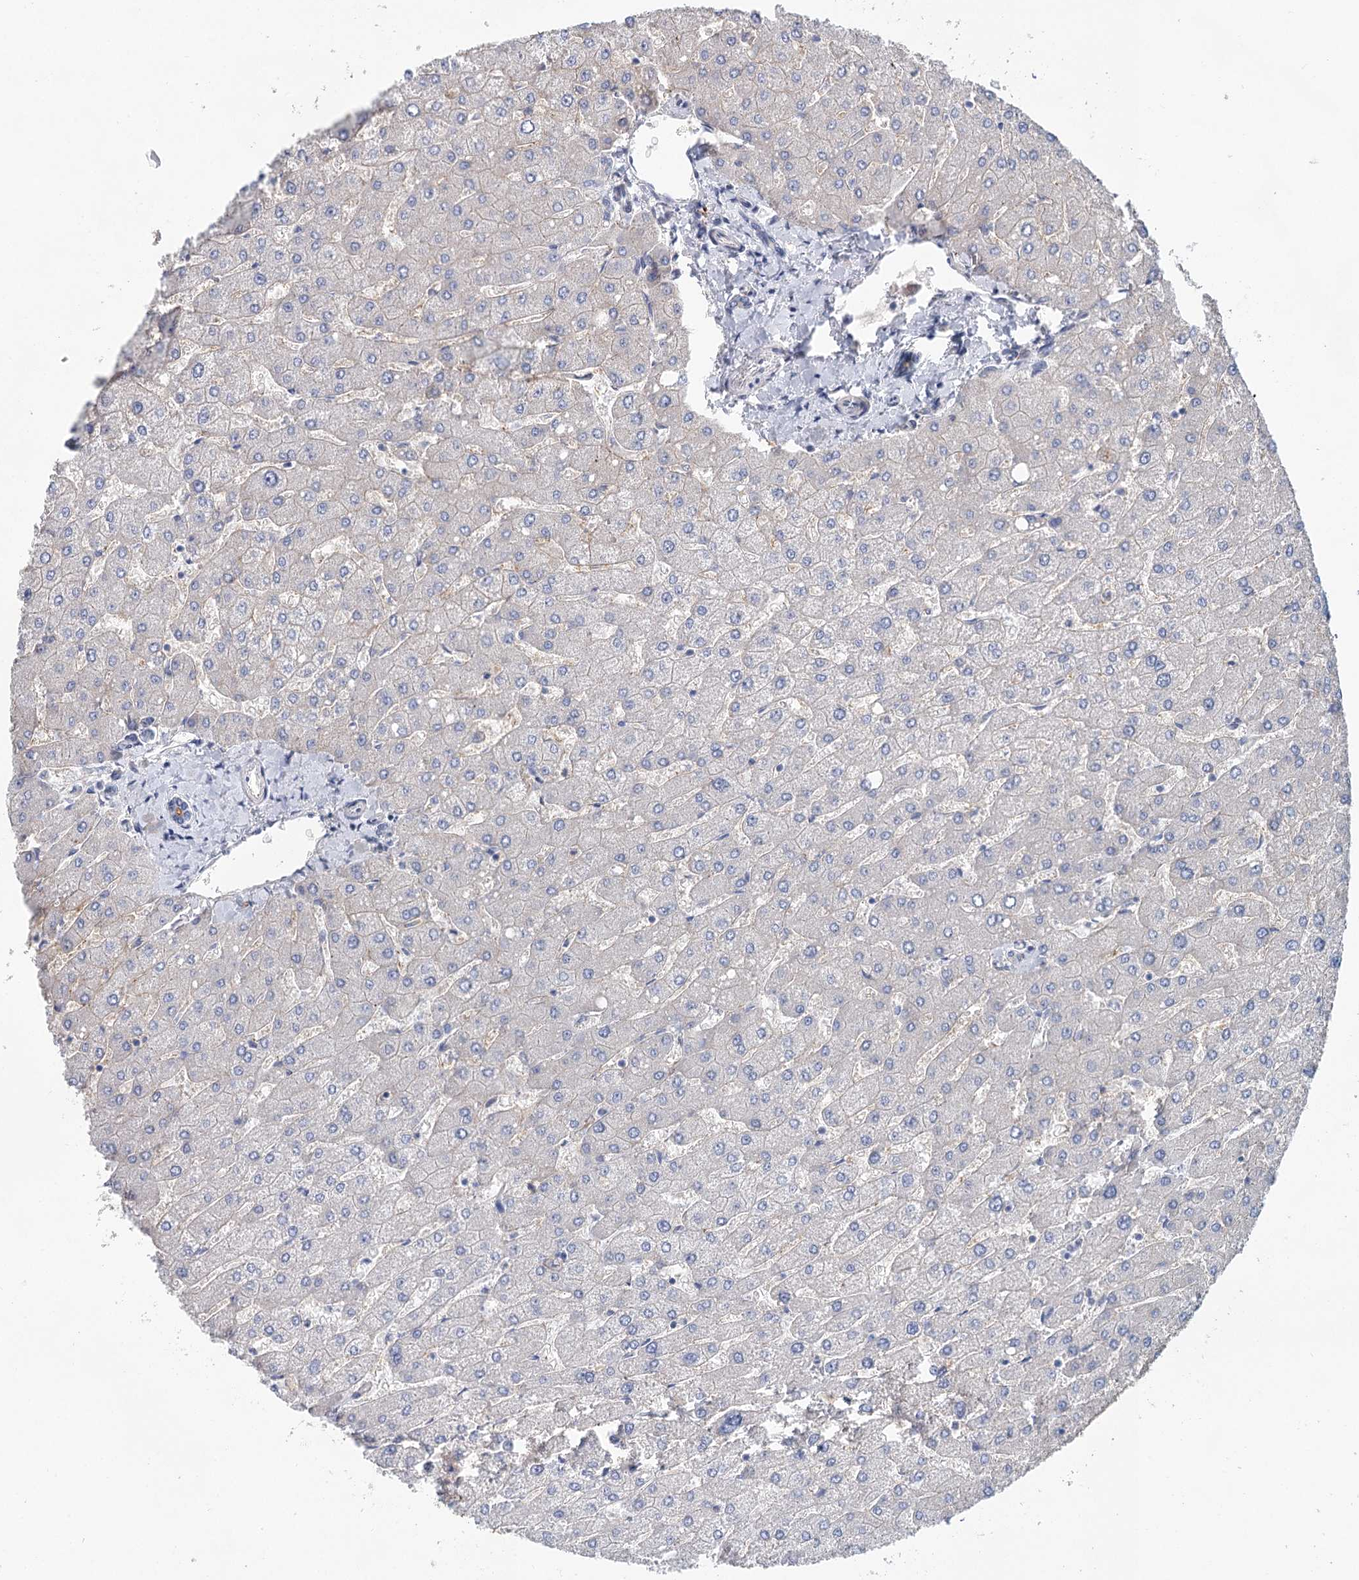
{"staining": {"intensity": "moderate", "quantity": "<25%", "location": "cytoplasmic/membranous"}, "tissue": "liver", "cell_type": "Cholangiocytes", "image_type": "normal", "snomed": [{"axis": "morphology", "description": "Normal tissue, NOS"}, {"axis": "topography", "description": "Liver"}], "caption": "Cholangiocytes reveal moderate cytoplasmic/membranous staining in approximately <25% of cells in normal liver.", "gene": "SLC19A3", "patient": {"sex": "male", "age": 55}}